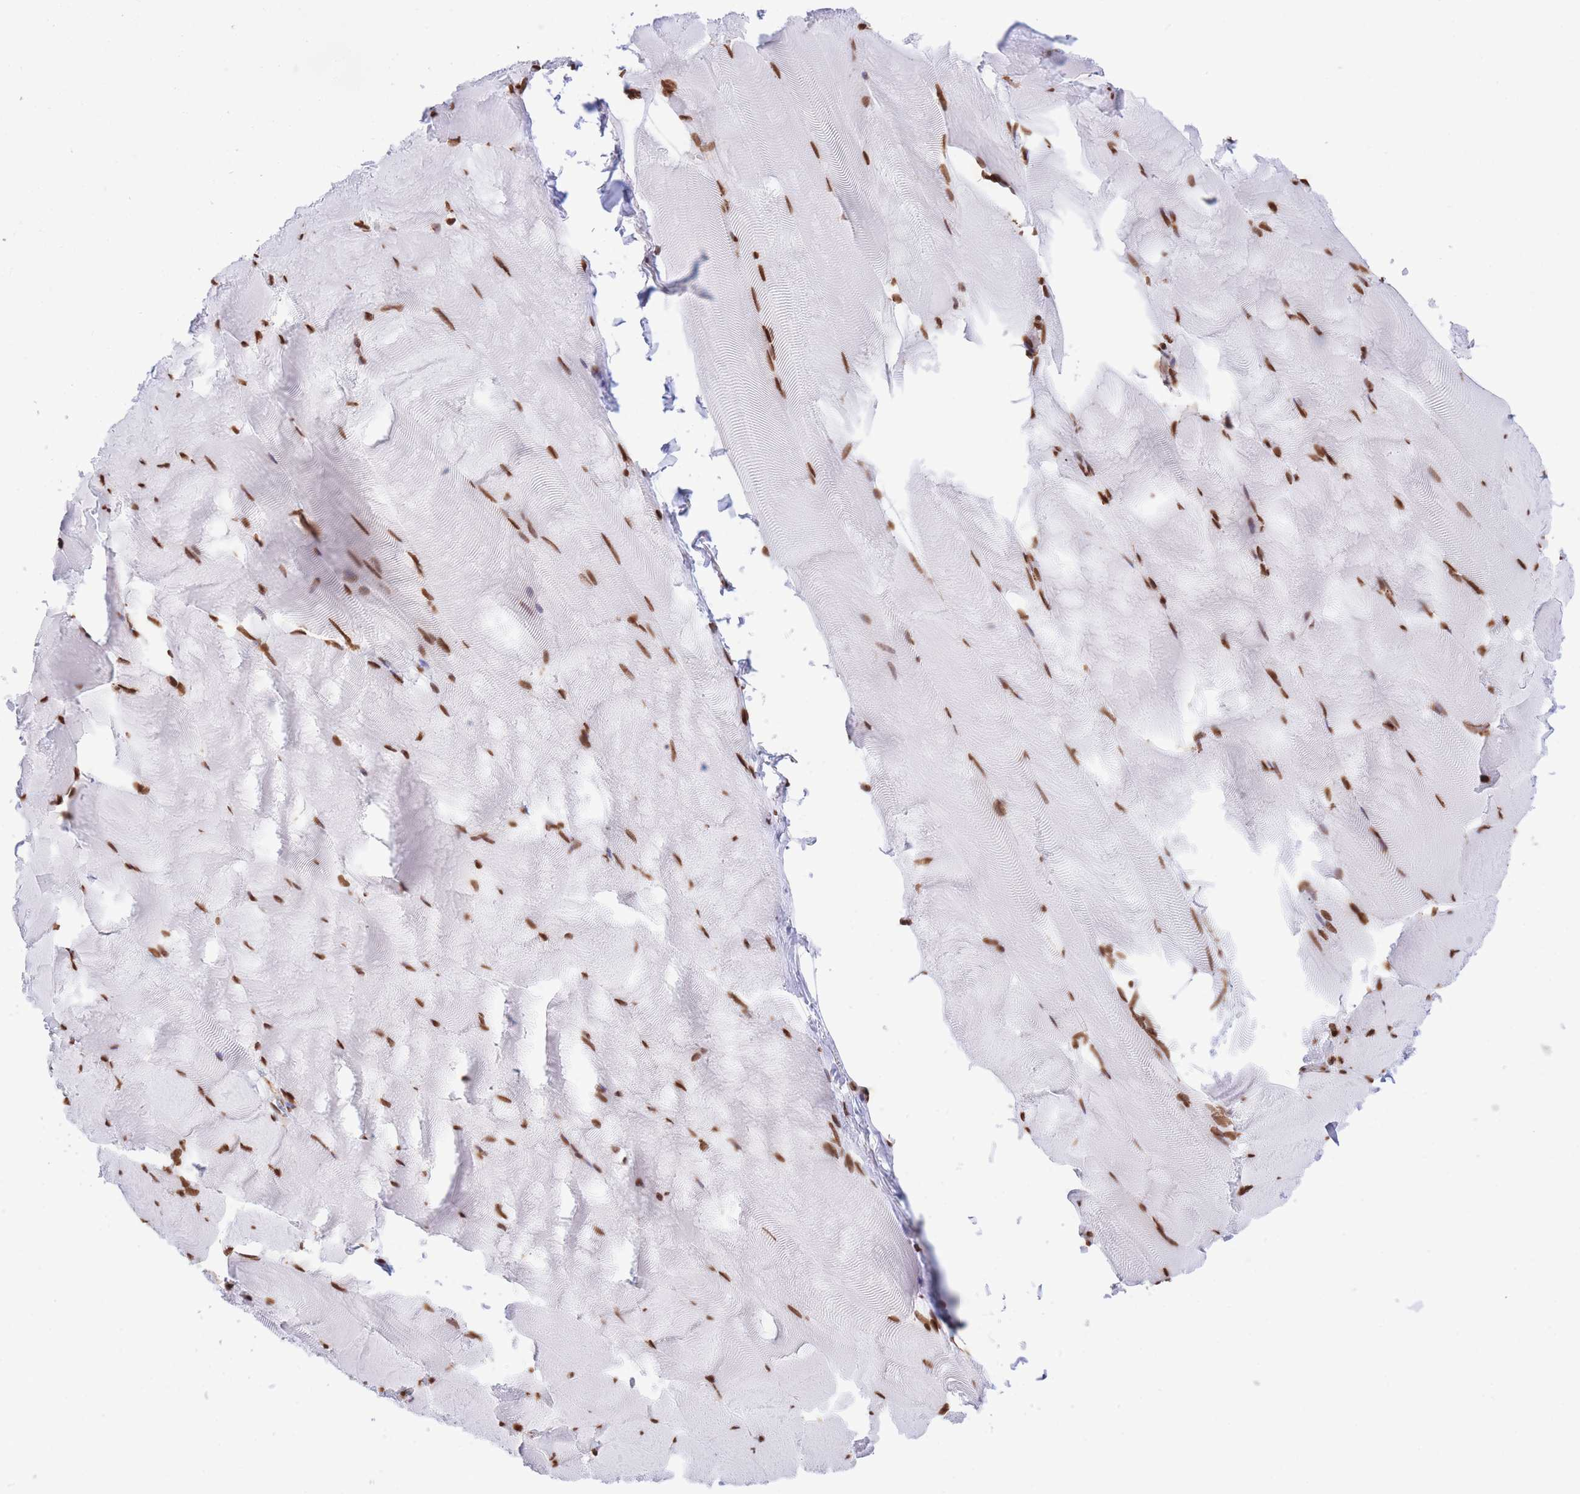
{"staining": {"intensity": "strong", "quantity": ">75%", "location": "nuclear"}, "tissue": "skeletal muscle", "cell_type": "Myocytes", "image_type": "normal", "snomed": [{"axis": "morphology", "description": "Normal tissue, NOS"}, {"axis": "topography", "description": "Skeletal muscle"}], "caption": "DAB (3,3'-diaminobenzidine) immunohistochemical staining of unremarkable skeletal muscle shows strong nuclear protein expression in approximately >75% of myocytes.", "gene": "H2BC10", "patient": {"sex": "female", "age": 64}}